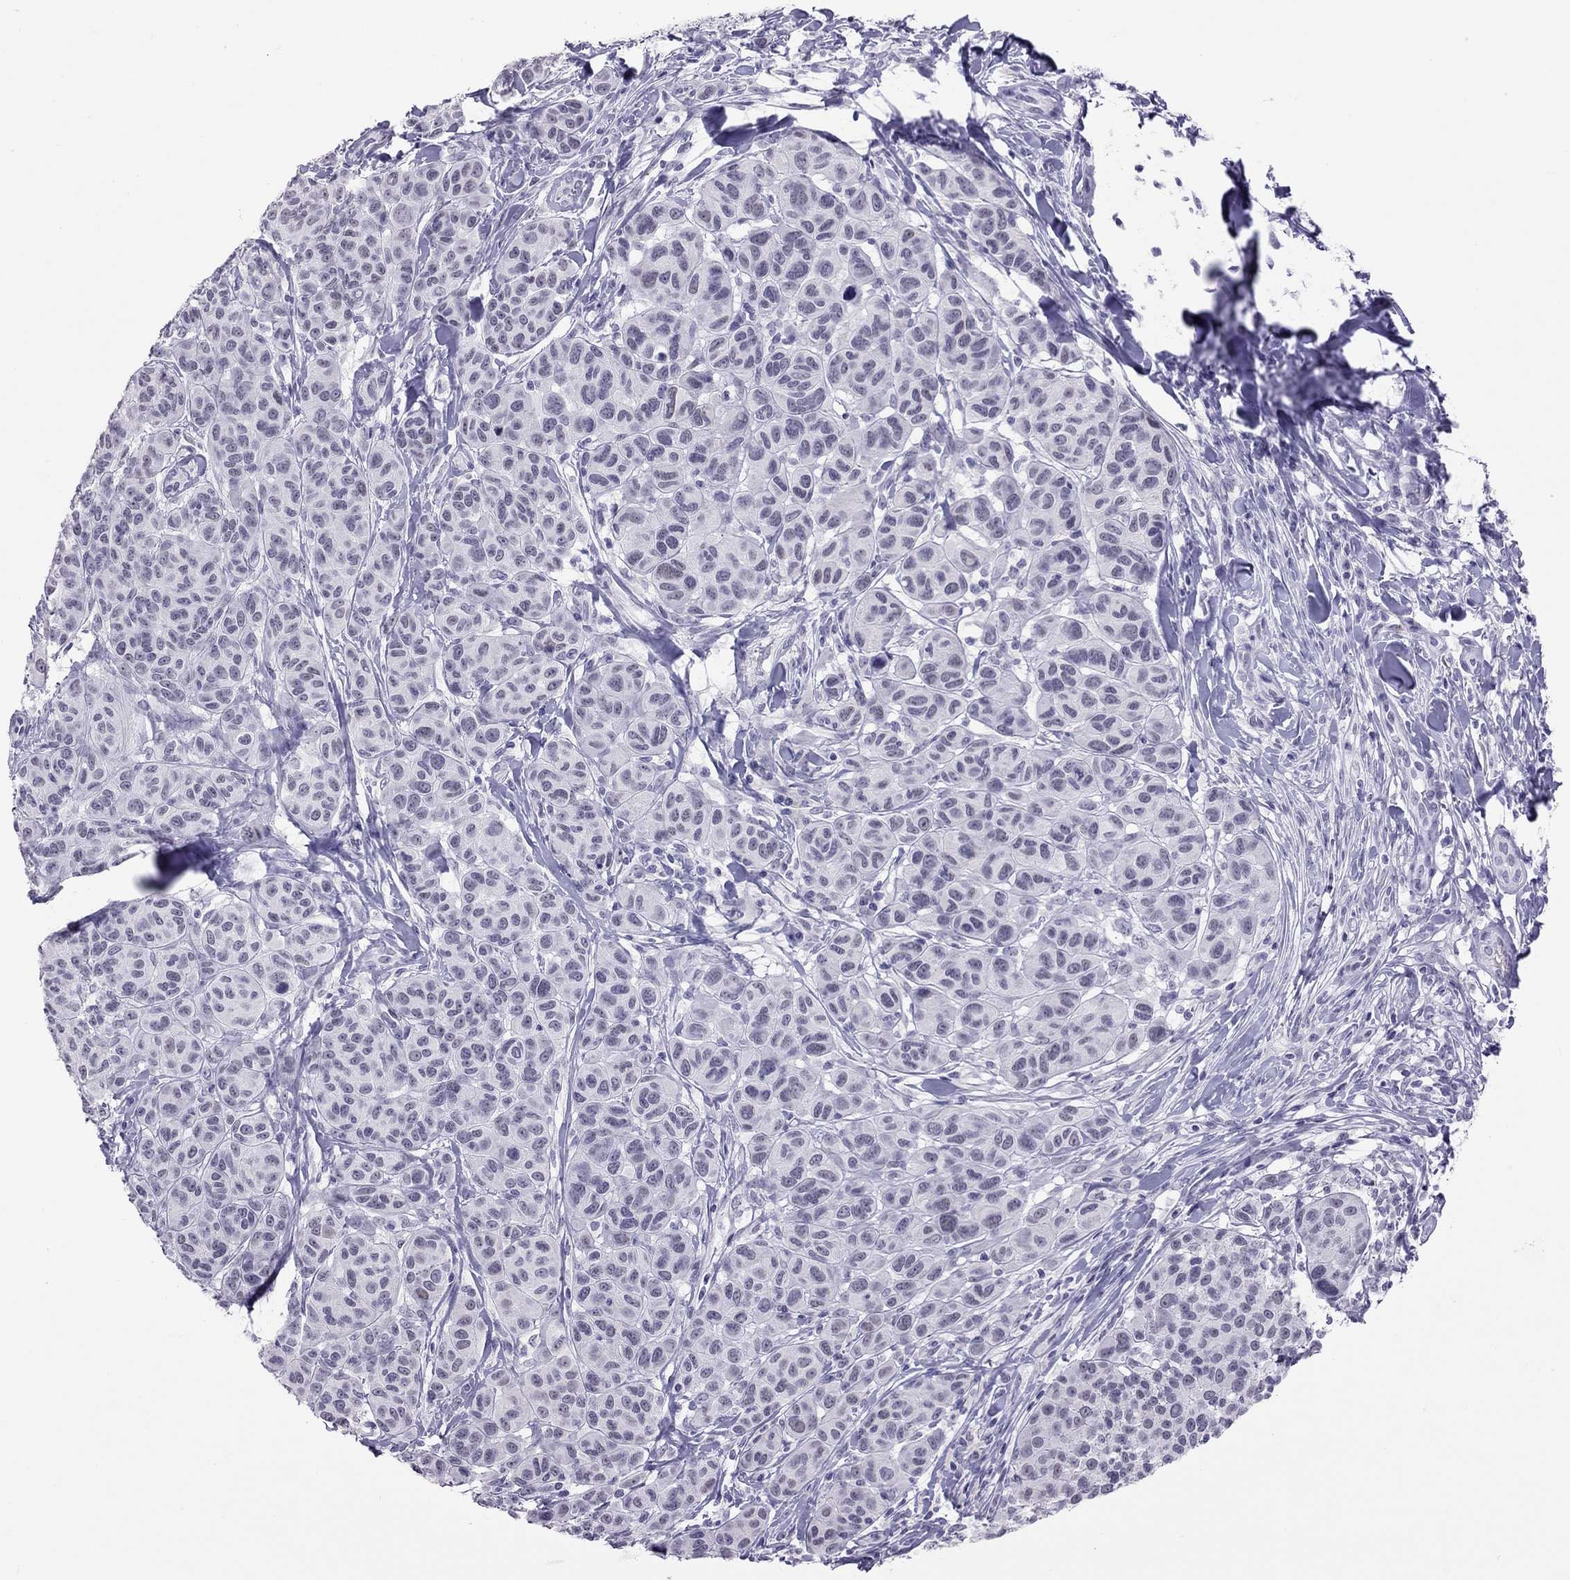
{"staining": {"intensity": "negative", "quantity": "none", "location": "none"}, "tissue": "melanoma", "cell_type": "Tumor cells", "image_type": "cancer", "snomed": [{"axis": "morphology", "description": "Malignant melanoma, NOS"}, {"axis": "topography", "description": "Skin"}], "caption": "The immunohistochemistry (IHC) photomicrograph has no significant expression in tumor cells of malignant melanoma tissue.", "gene": "JHY", "patient": {"sex": "male", "age": 79}}